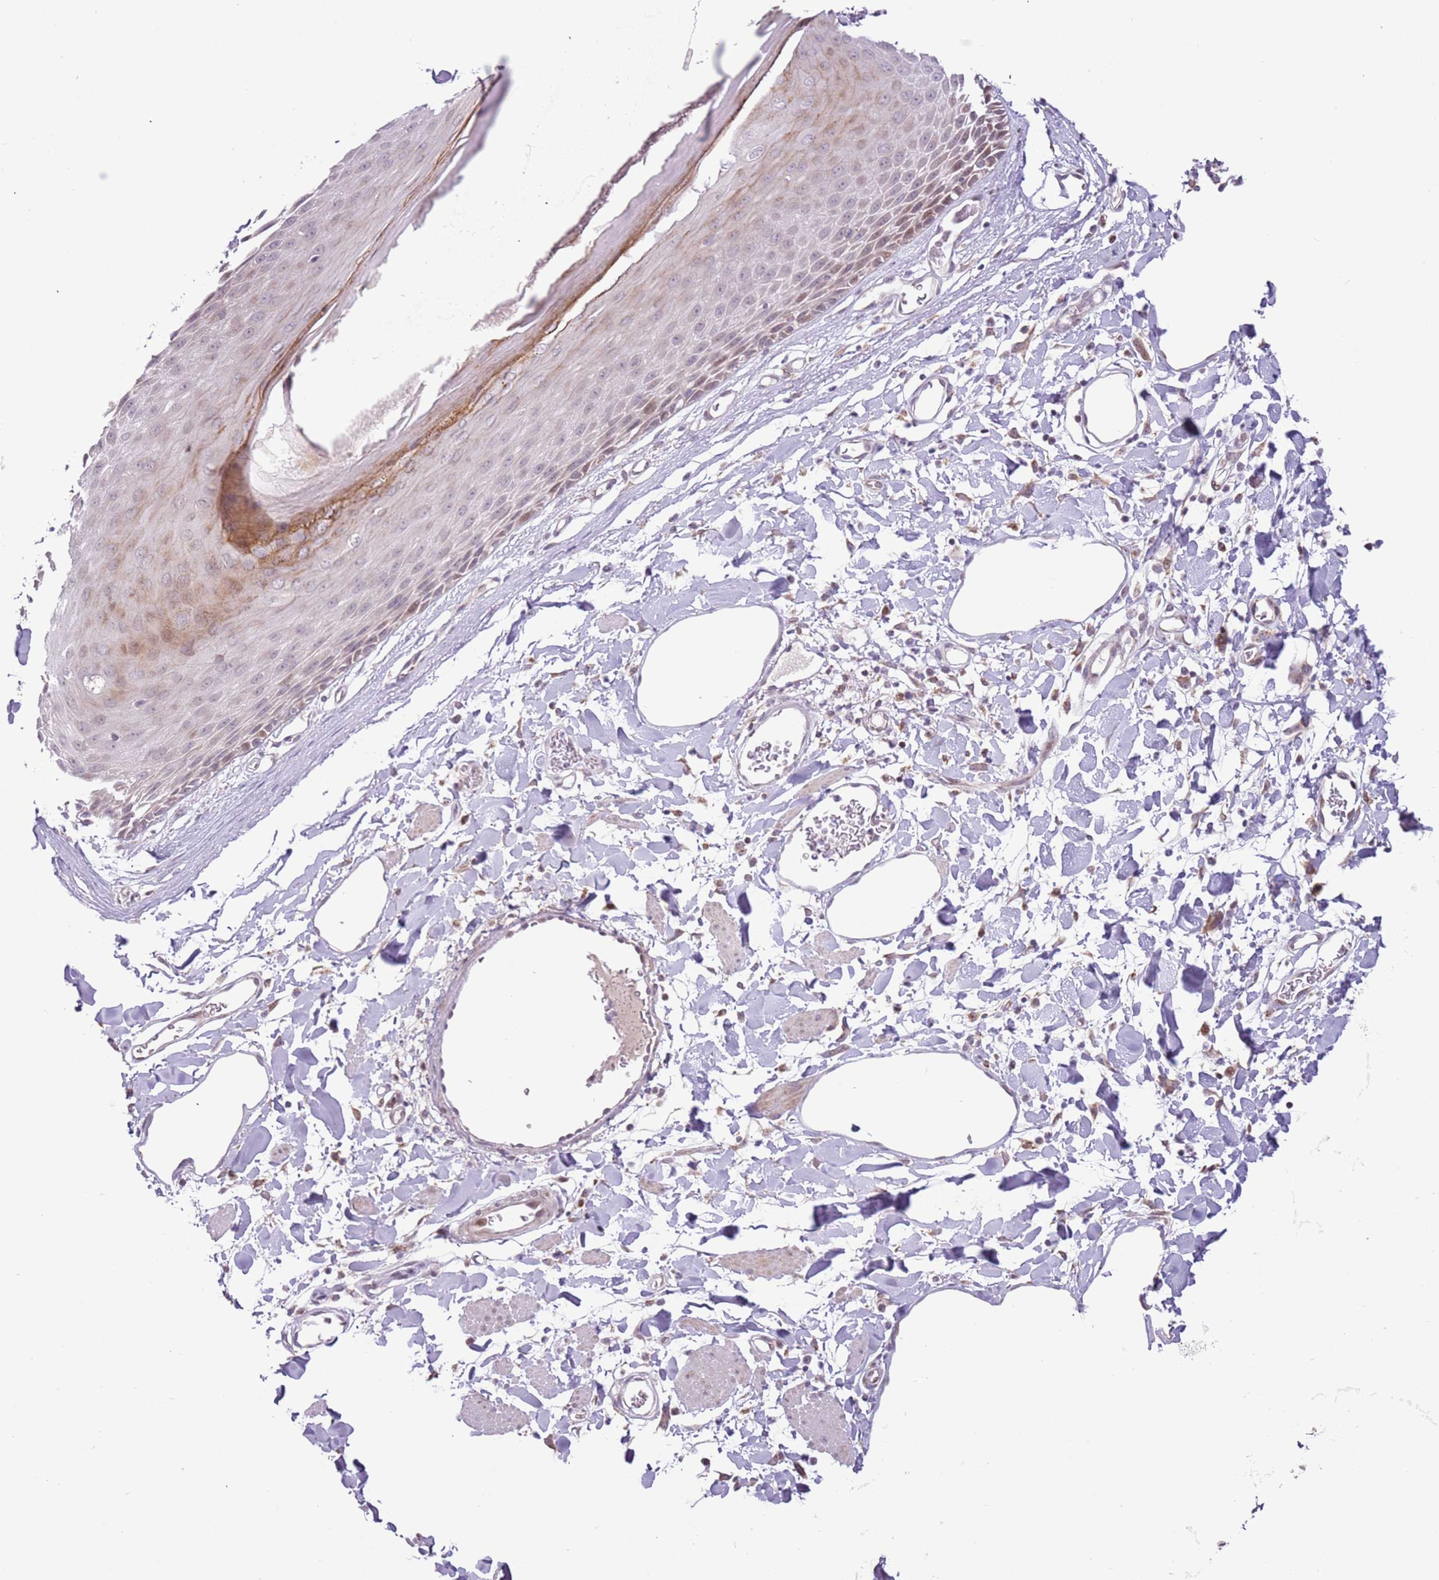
{"staining": {"intensity": "moderate", "quantity": "<25%", "location": "cytoplasmic/membranous,nuclear"}, "tissue": "skin", "cell_type": "Epidermal cells", "image_type": "normal", "snomed": [{"axis": "morphology", "description": "Normal tissue, NOS"}, {"axis": "topography", "description": "Vulva"}], "caption": "IHC micrograph of benign skin stained for a protein (brown), which displays low levels of moderate cytoplasmic/membranous,nuclear staining in about <25% of epidermal cells.", "gene": "MLLT11", "patient": {"sex": "female", "age": 68}}